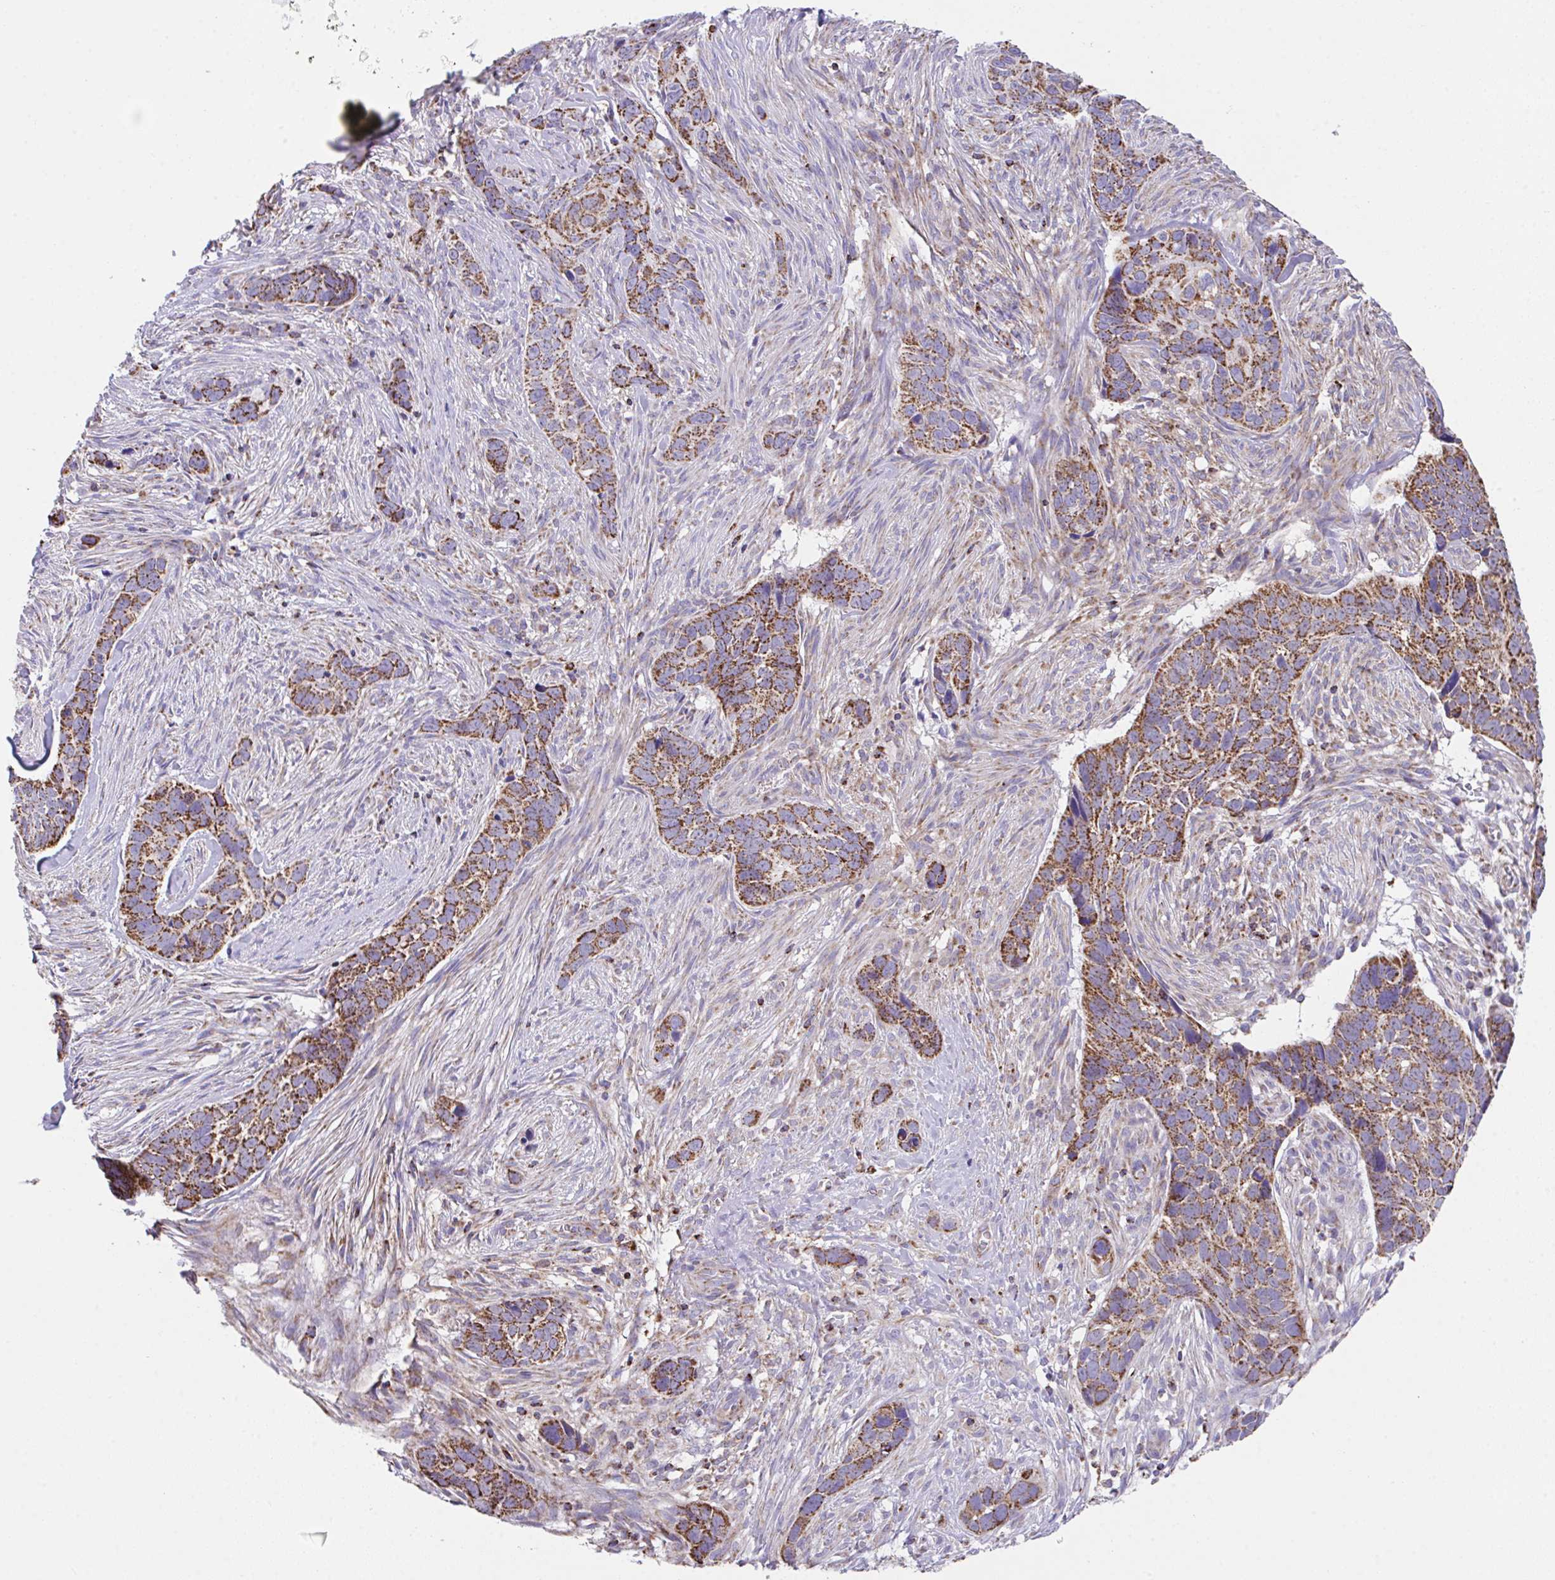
{"staining": {"intensity": "strong", "quantity": "25%-75%", "location": "cytoplasmic/membranous"}, "tissue": "skin cancer", "cell_type": "Tumor cells", "image_type": "cancer", "snomed": [{"axis": "morphology", "description": "Basal cell carcinoma"}, {"axis": "topography", "description": "Skin"}], "caption": "Immunohistochemistry micrograph of basal cell carcinoma (skin) stained for a protein (brown), which exhibits high levels of strong cytoplasmic/membranous expression in approximately 25%-75% of tumor cells.", "gene": "PCMTD2", "patient": {"sex": "female", "age": 82}}